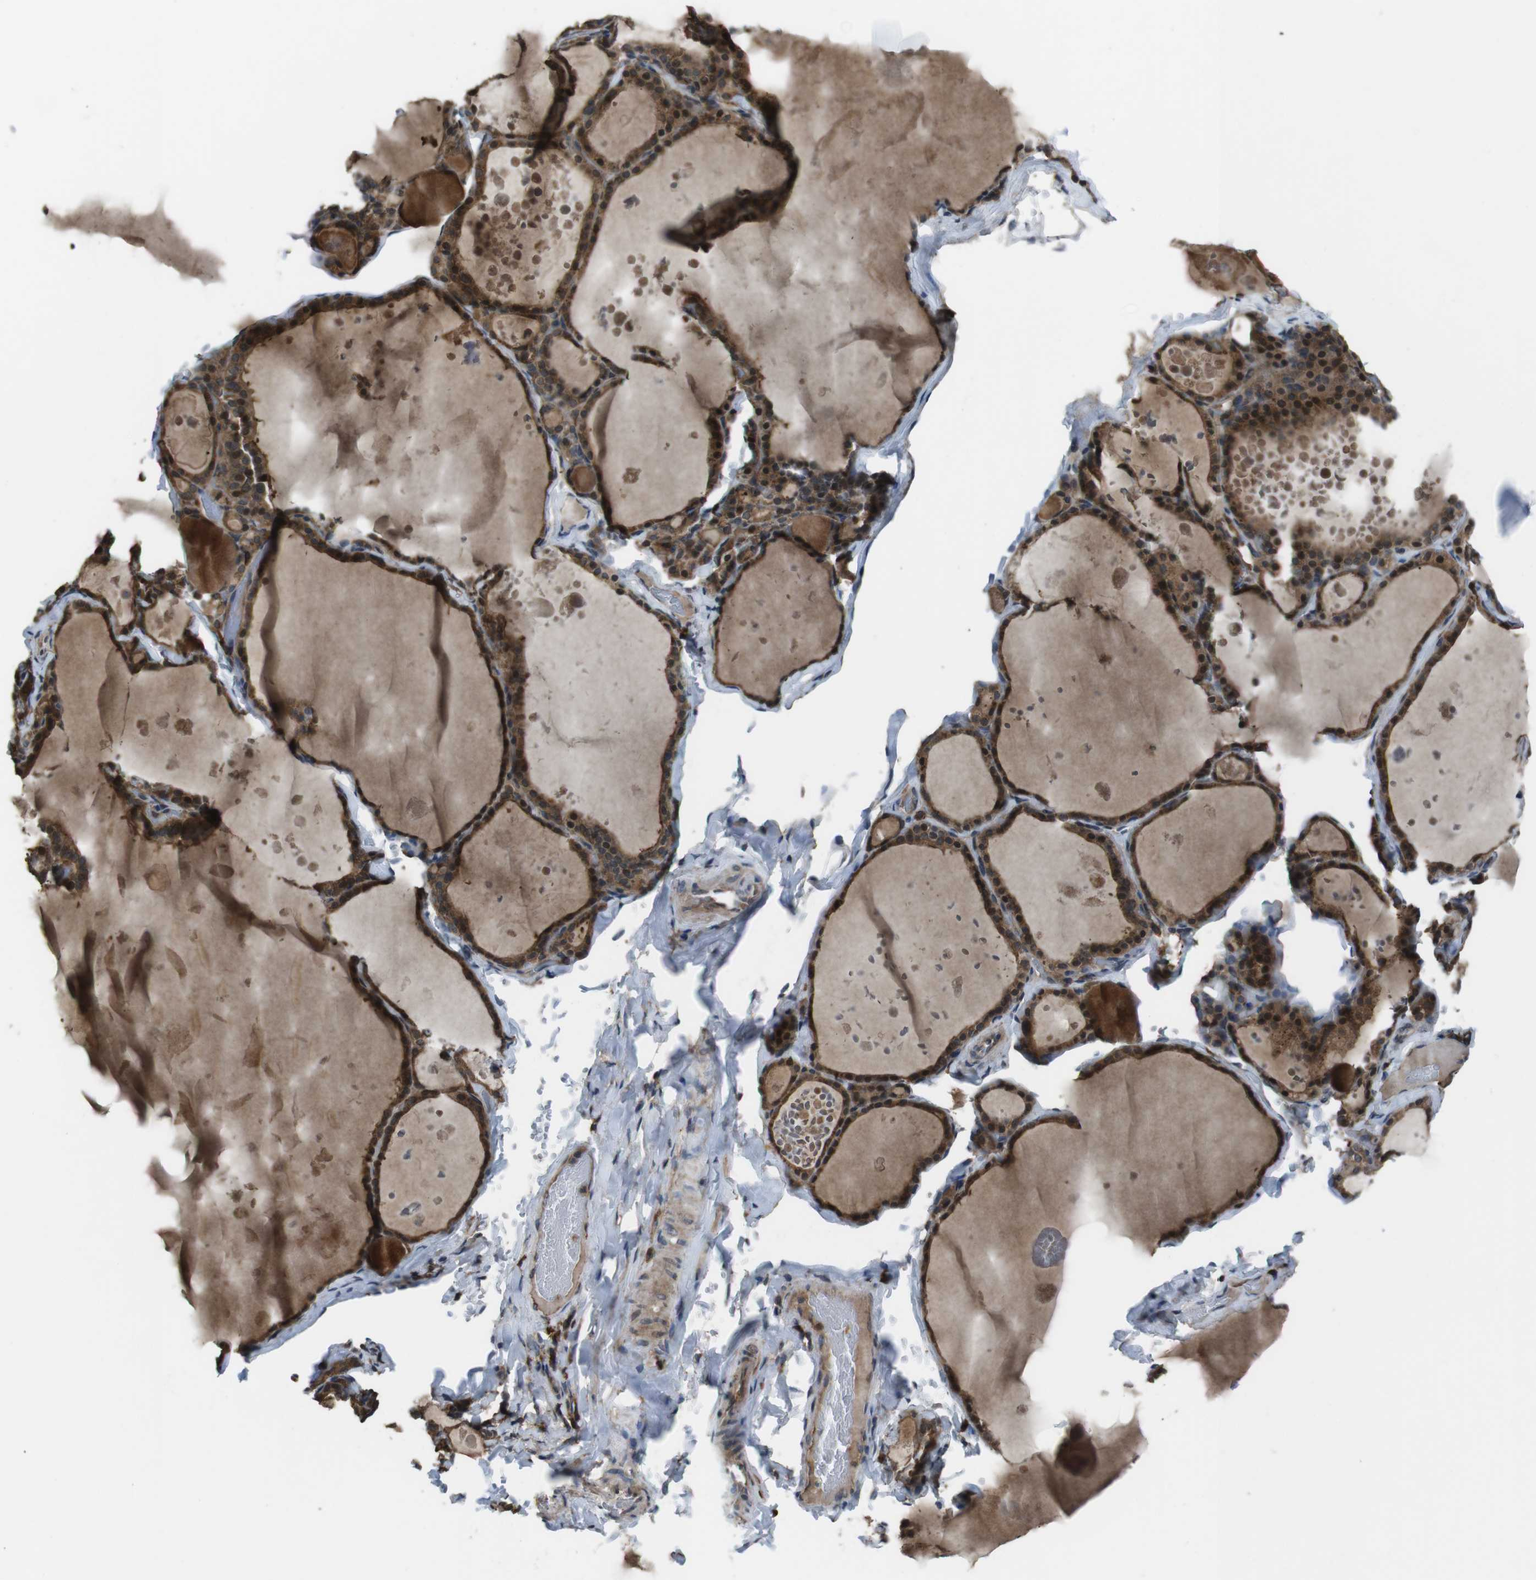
{"staining": {"intensity": "strong", "quantity": ">75%", "location": "cytoplasmic/membranous,nuclear"}, "tissue": "thyroid gland", "cell_type": "Glandular cells", "image_type": "normal", "snomed": [{"axis": "morphology", "description": "Normal tissue, NOS"}, {"axis": "topography", "description": "Thyroid gland"}], "caption": "This image demonstrates immunohistochemistry (IHC) staining of unremarkable human thyroid gland, with high strong cytoplasmic/membranous,nuclear positivity in about >75% of glandular cells.", "gene": "SLC22A23", "patient": {"sex": "male", "age": 56}}